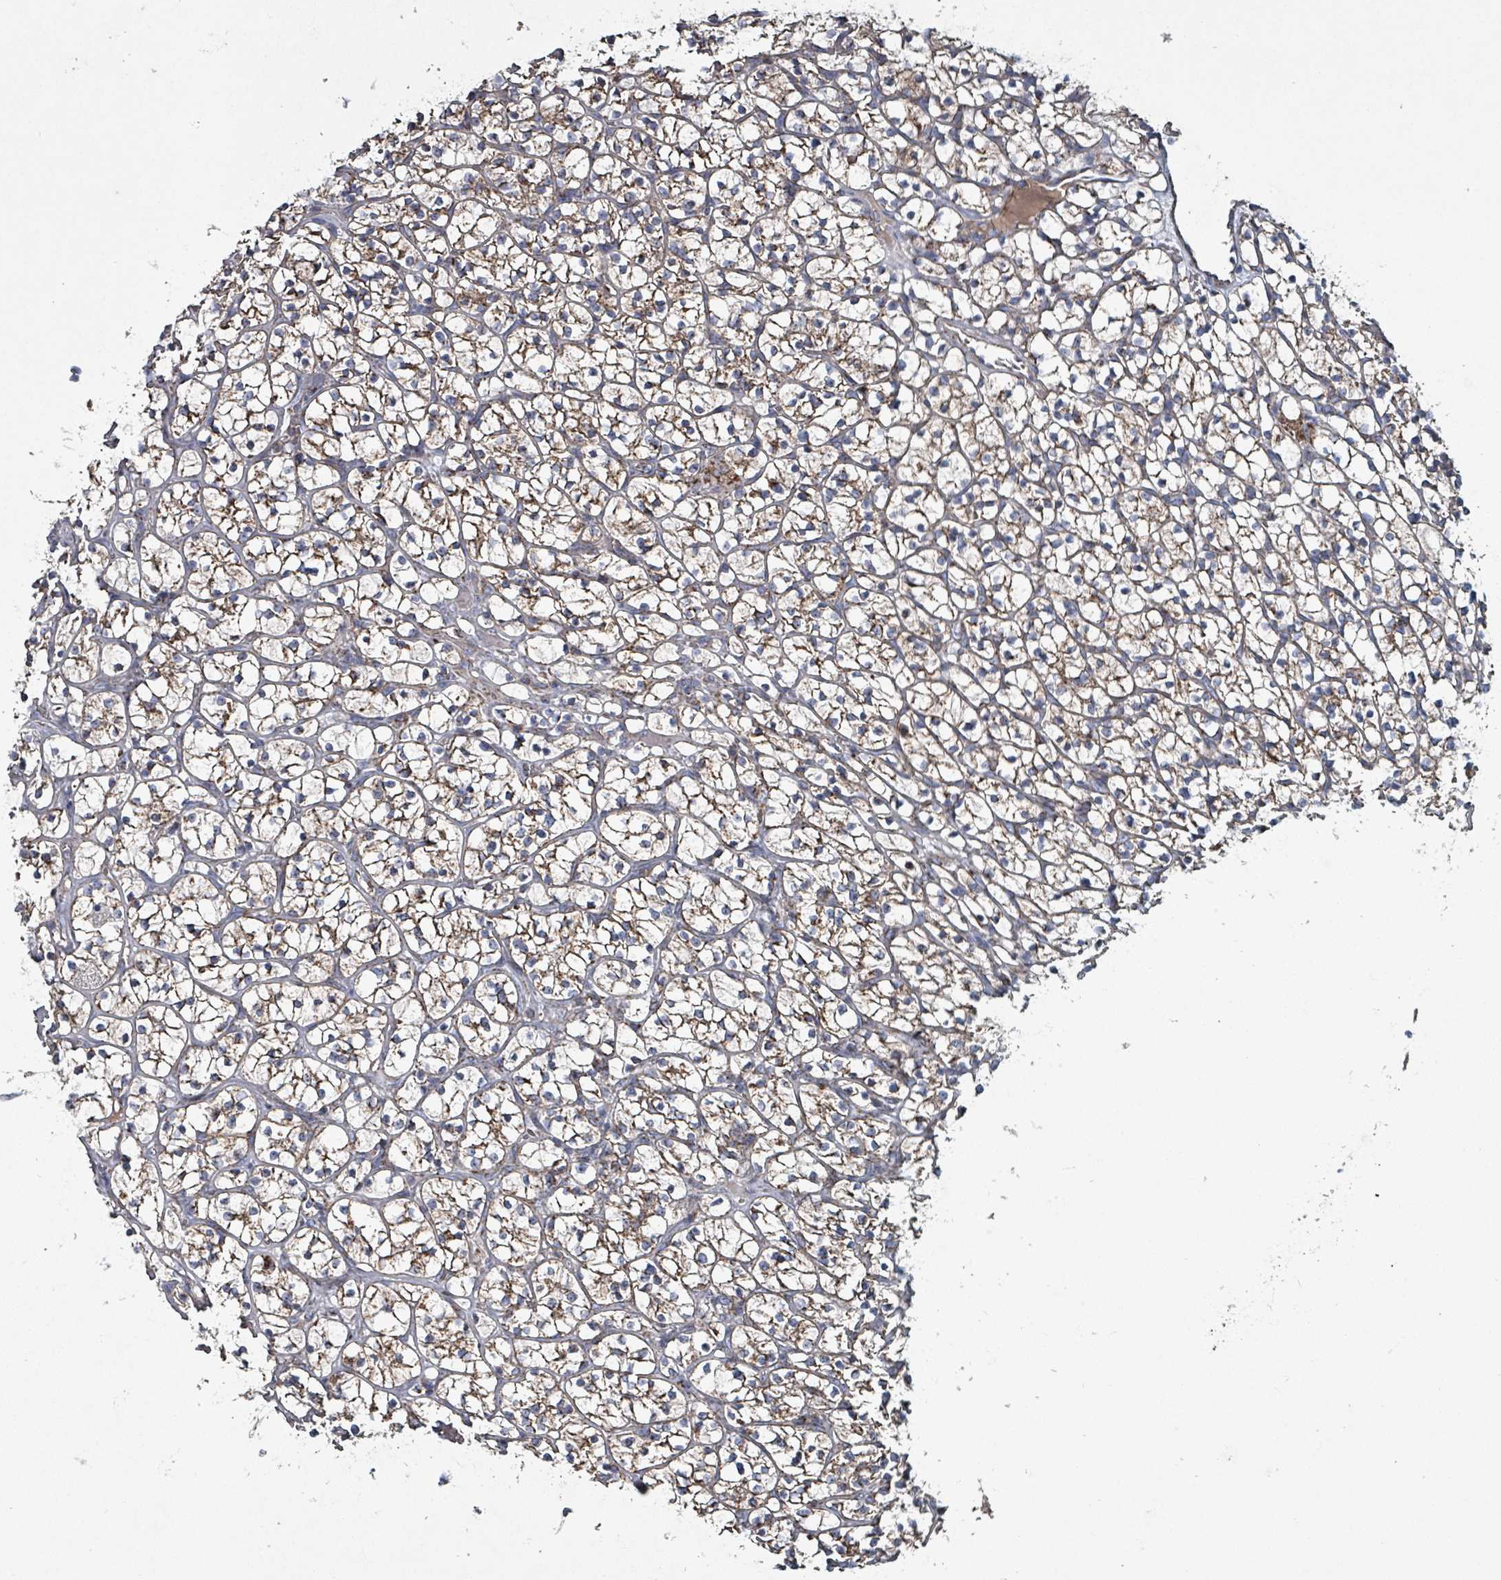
{"staining": {"intensity": "moderate", "quantity": ">75%", "location": "cytoplasmic/membranous"}, "tissue": "renal cancer", "cell_type": "Tumor cells", "image_type": "cancer", "snomed": [{"axis": "morphology", "description": "Adenocarcinoma, NOS"}, {"axis": "topography", "description": "Kidney"}], "caption": "Brown immunohistochemical staining in renal adenocarcinoma demonstrates moderate cytoplasmic/membranous staining in about >75% of tumor cells.", "gene": "ABHD18", "patient": {"sex": "female", "age": 64}}